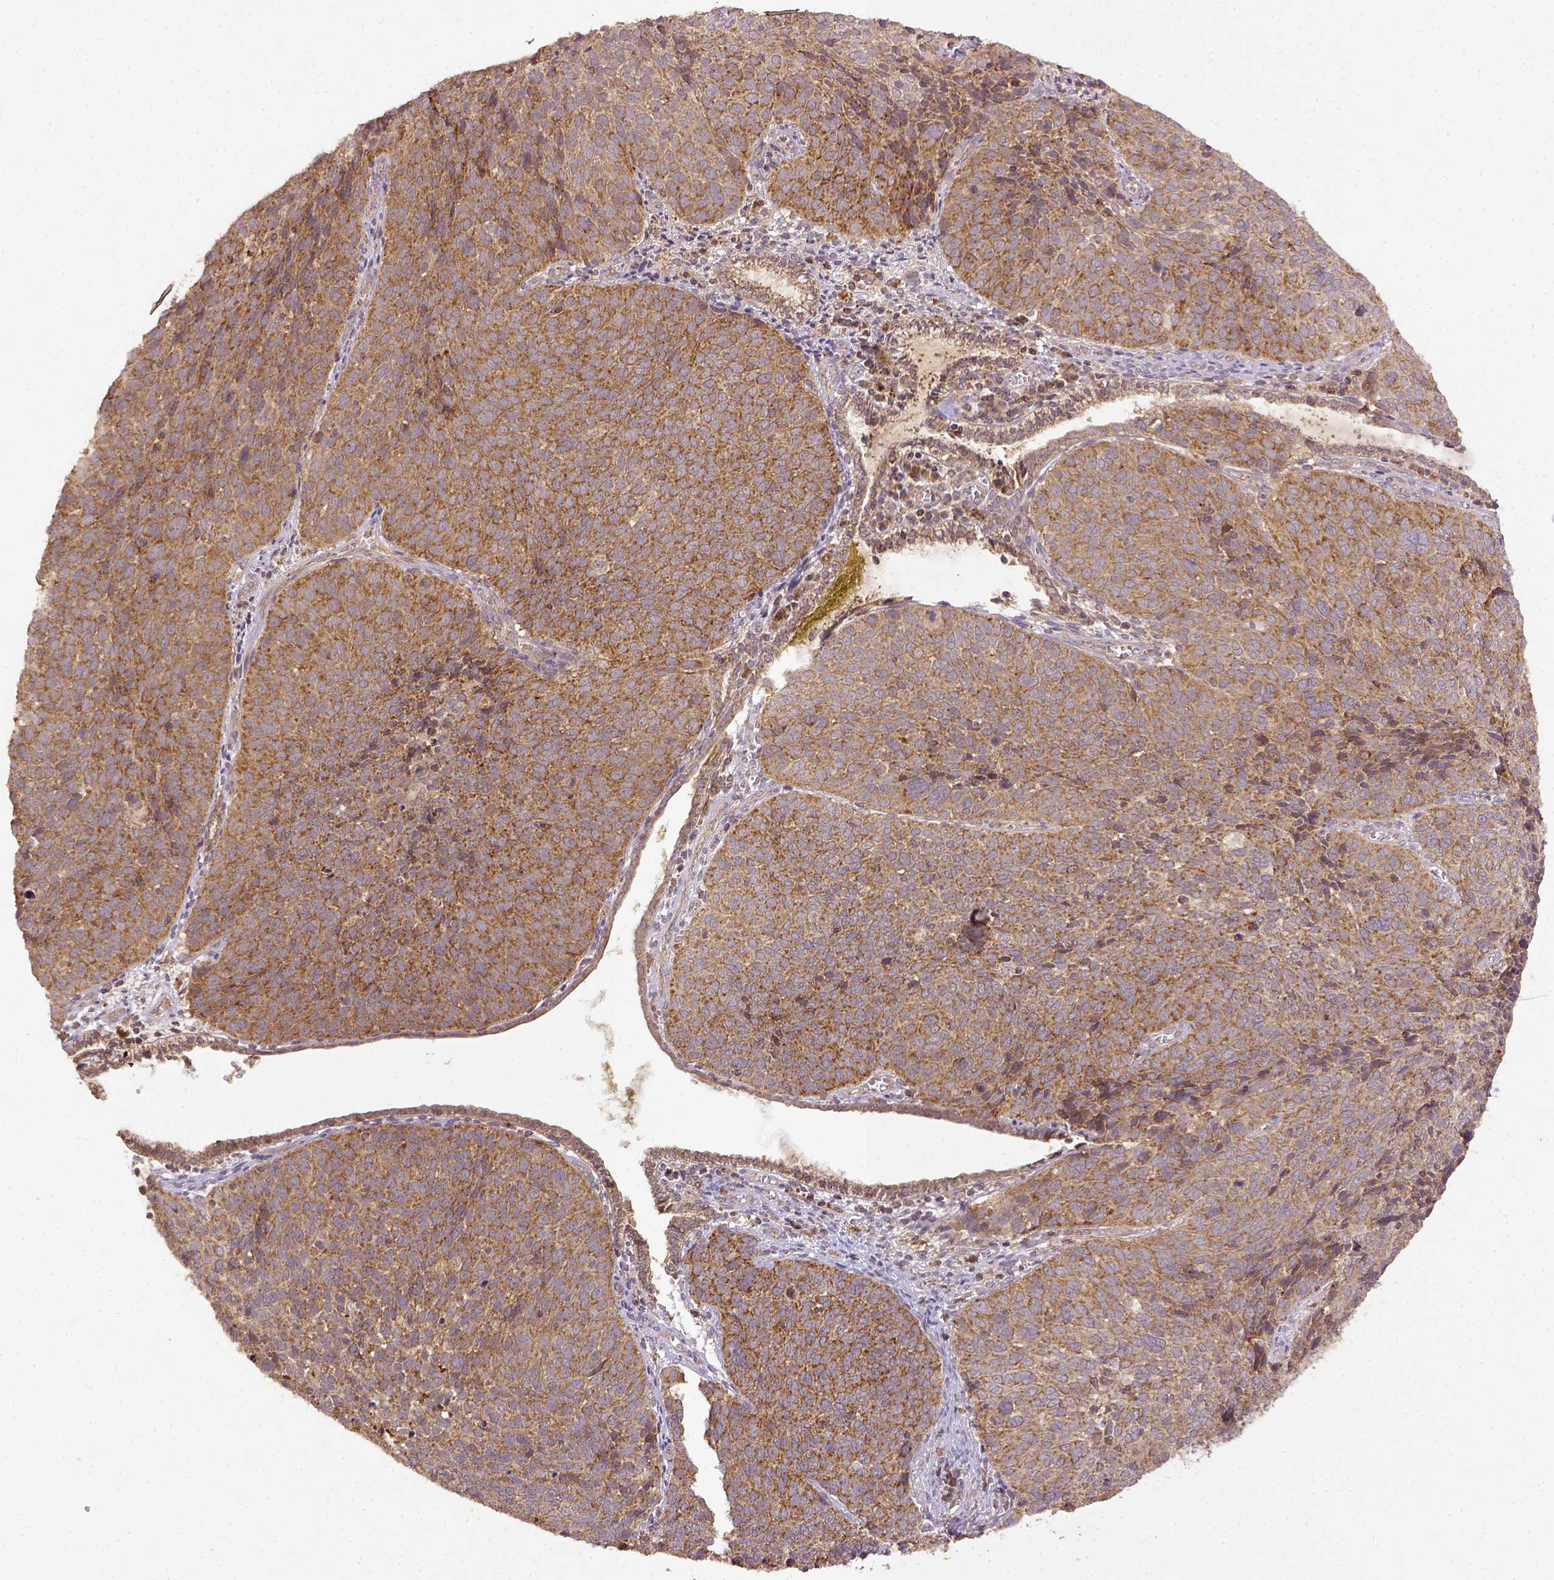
{"staining": {"intensity": "moderate", "quantity": ">75%", "location": "cytoplasmic/membranous"}, "tissue": "cervical cancer", "cell_type": "Tumor cells", "image_type": "cancer", "snomed": [{"axis": "morphology", "description": "Squamous cell carcinoma, NOS"}, {"axis": "topography", "description": "Cervix"}], "caption": "Cervical cancer tissue reveals moderate cytoplasmic/membranous positivity in approximately >75% of tumor cells The protein is shown in brown color, while the nuclei are stained blue.", "gene": "MT-CO1", "patient": {"sex": "female", "age": 39}}